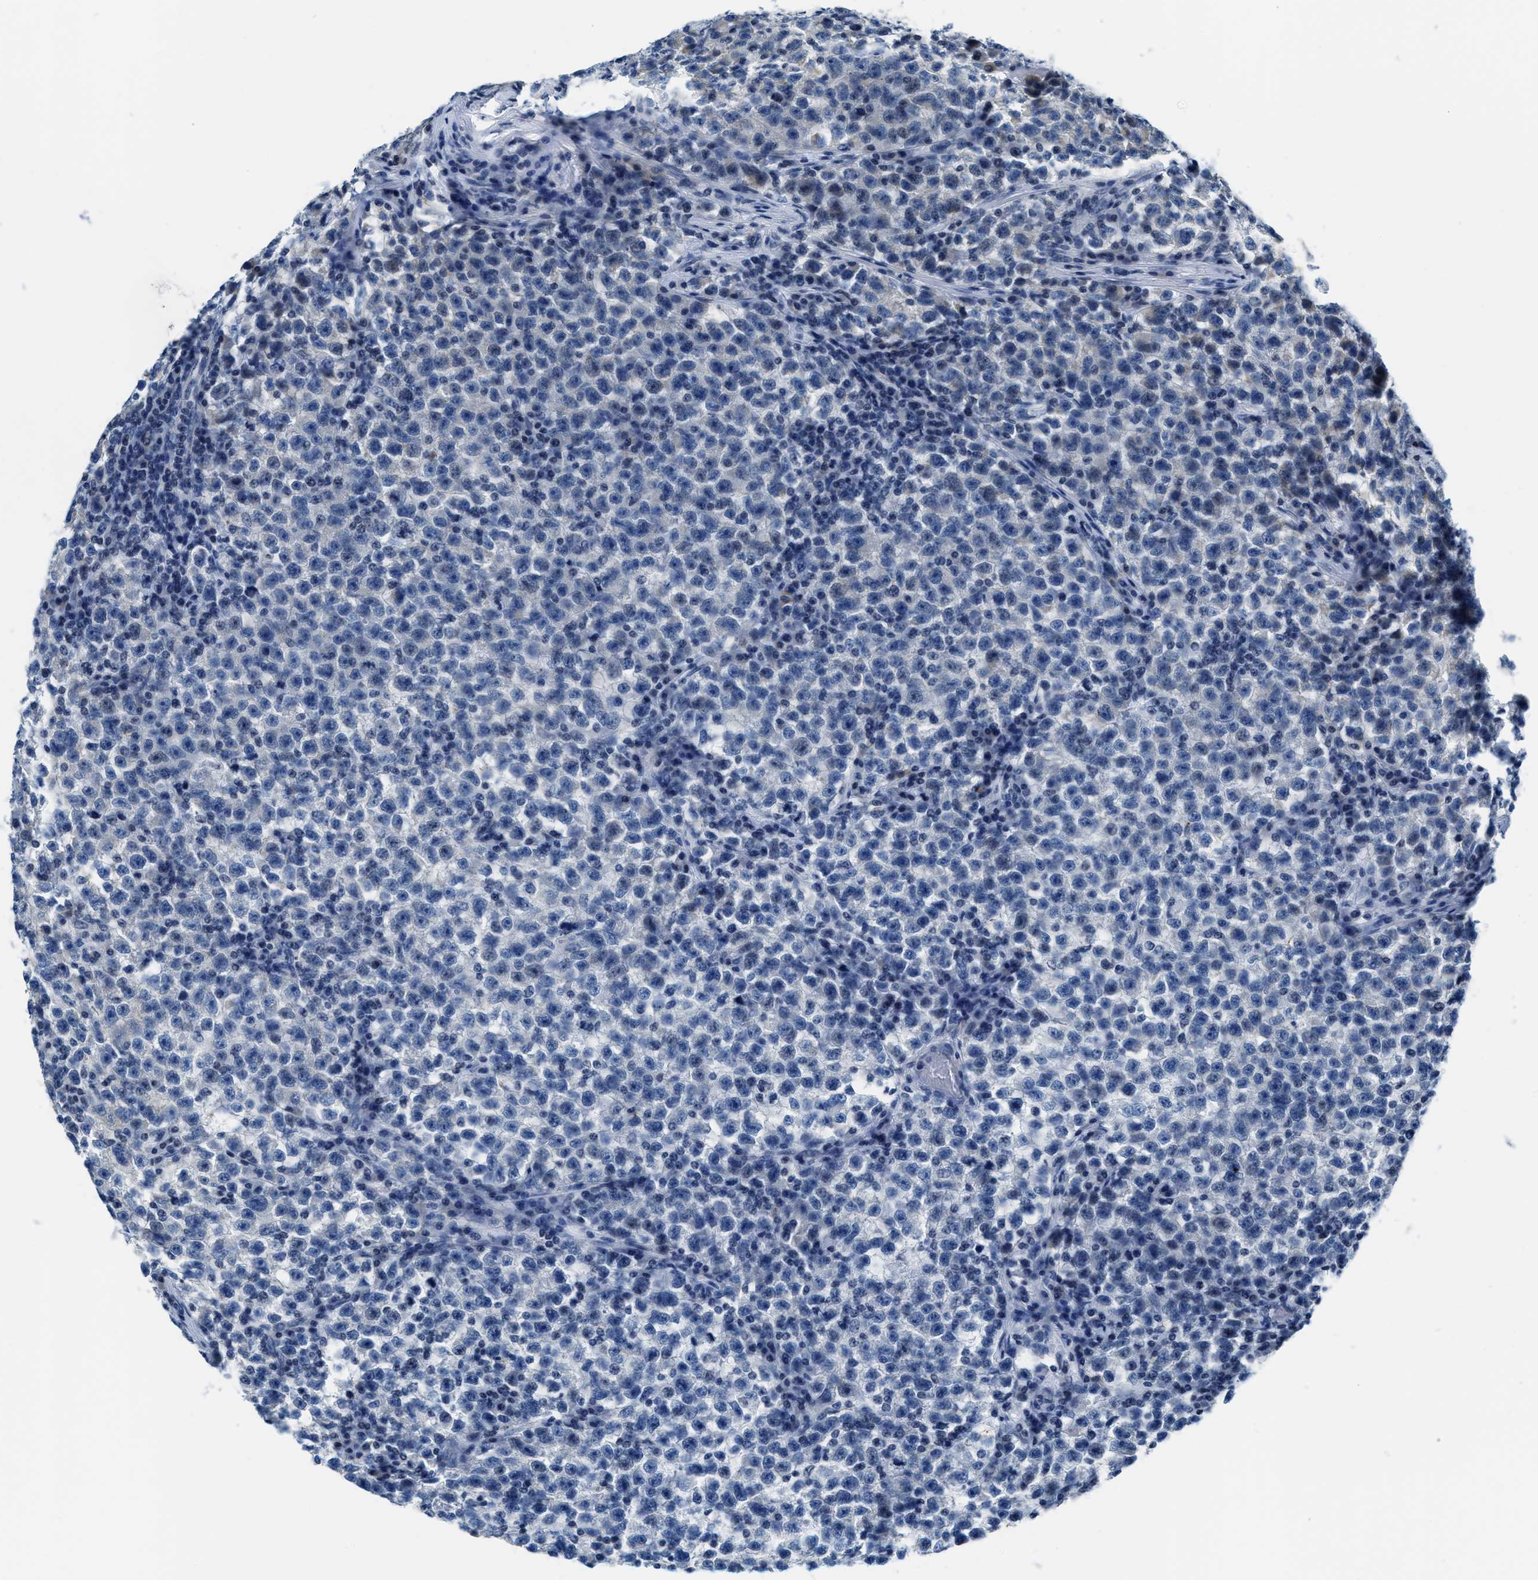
{"staining": {"intensity": "negative", "quantity": "none", "location": "none"}, "tissue": "testis cancer", "cell_type": "Tumor cells", "image_type": "cancer", "snomed": [{"axis": "morphology", "description": "Seminoma, NOS"}, {"axis": "topography", "description": "Testis"}], "caption": "A photomicrograph of testis seminoma stained for a protein demonstrates no brown staining in tumor cells.", "gene": "ASZ1", "patient": {"sex": "male", "age": 22}}